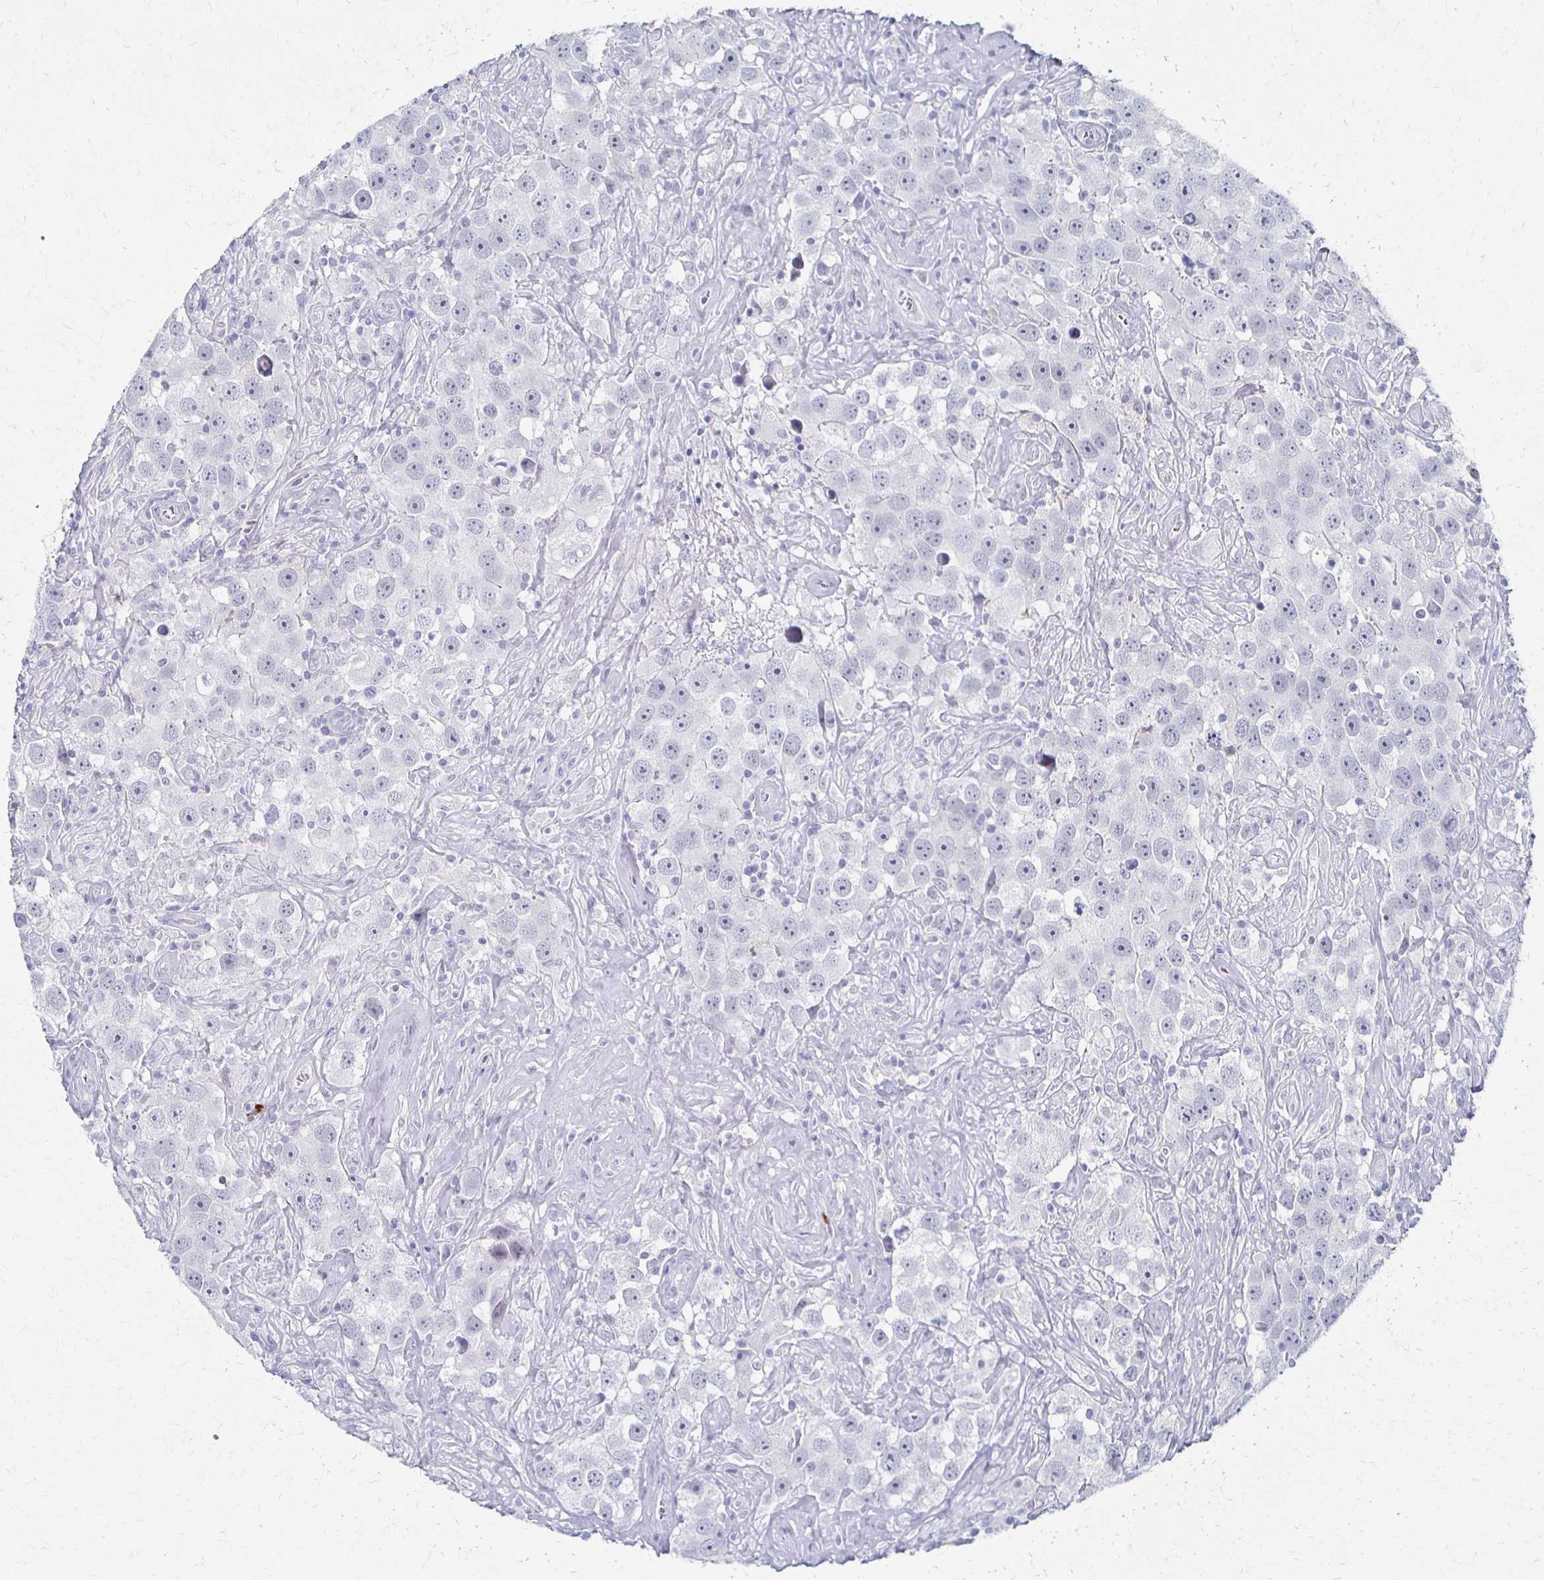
{"staining": {"intensity": "negative", "quantity": "none", "location": "none"}, "tissue": "testis cancer", "cell_type": "Tumor cells", "image_type": "cancer", "snomed": [{"axis": "morphology", "description": "Seminoma, NOS"}, {"axis": "topography", "description": "Testis"}], "caption": "An image of testis seminoma stained for a protein shows no brown staining in tumor cells. (DAB (3,3'-diaminobenzidine) IHC visualized using brightfield microscopy, high magnification).", "gene": "CXCR2", "patient": {"sex": "male", "age": 49}}